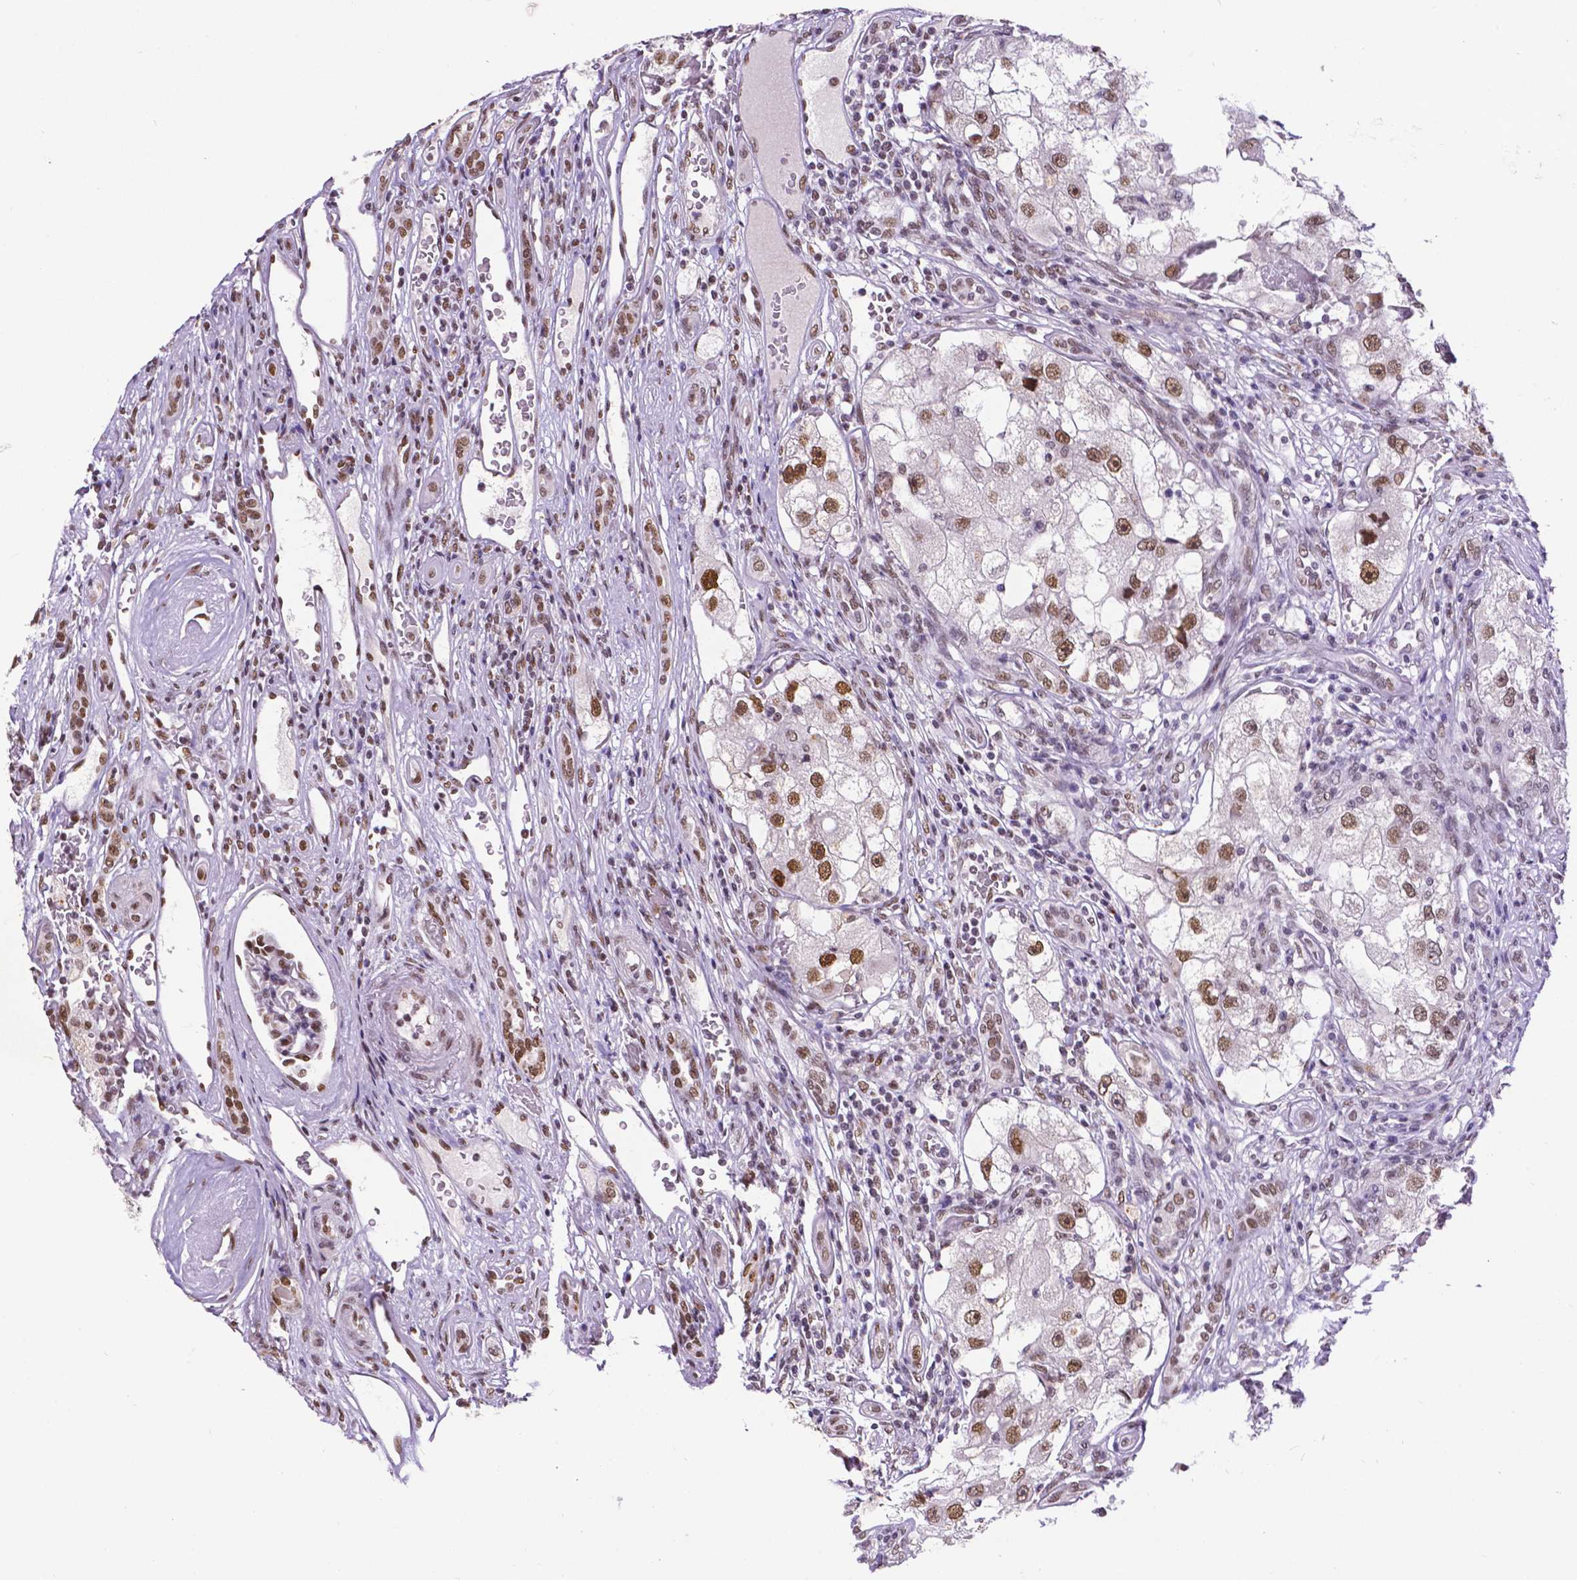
{"staining": {"intensity": "moderate", "quantity": ">75%", "location": "nuclear"}, "tissue": "renal cancer", "cell_type": "Tumor cells", "image_type": "cancer", "snomed": [{"axis": "morphology", "description": "Adenocarcinoma, NOS"}, {"axis": "topography", "description": "Kidney"}], "caption": "Renal adenocarcinoma stained with a brown dye exhibits moderate nuclear positive positivity in approximately >75% of tumor cells.", "gene": "ATRX", "patient": {"sex": "male", "age": 63}}